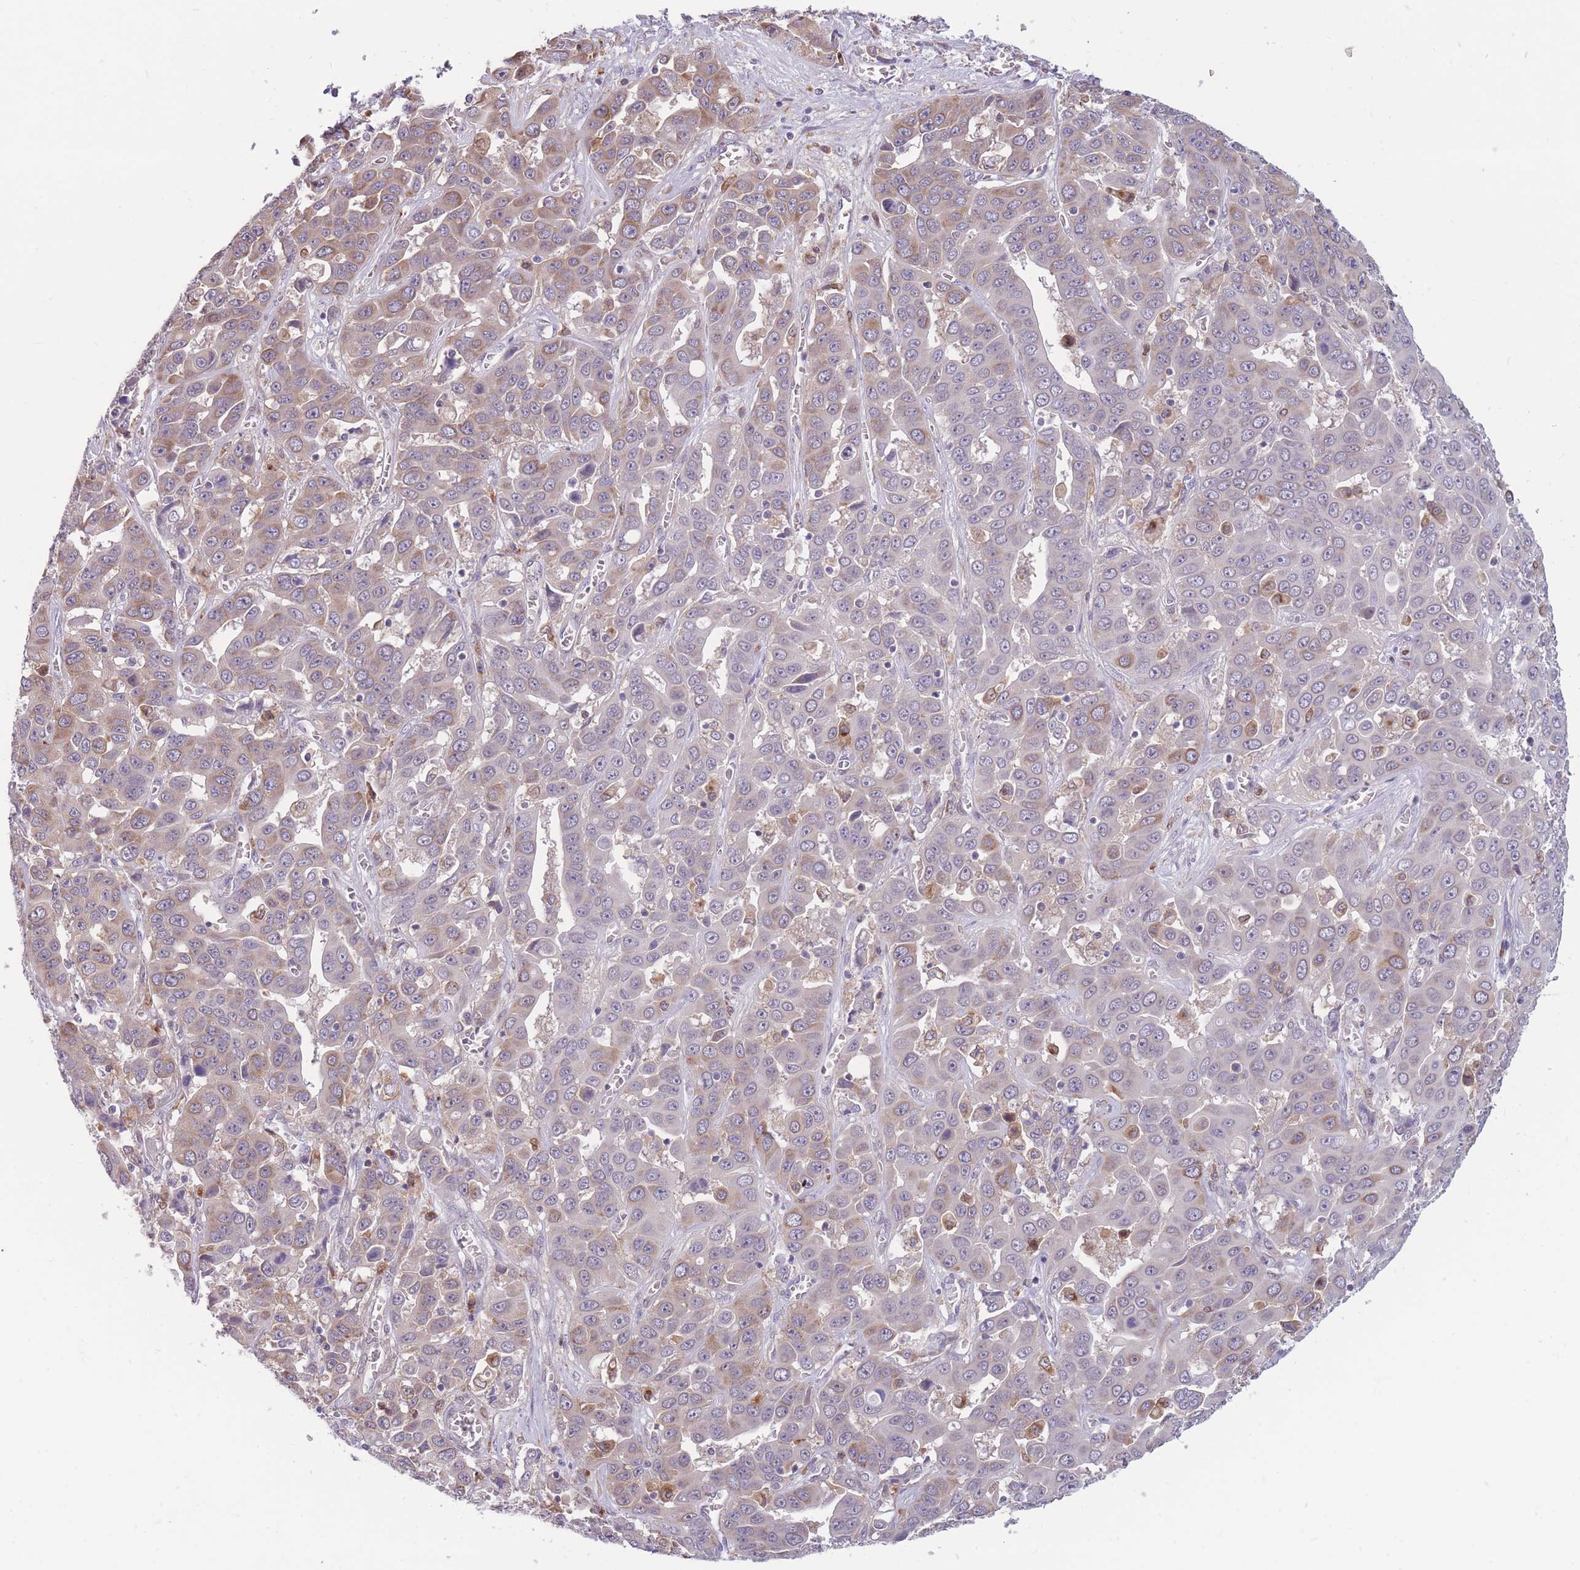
{"staining": {"intensity": "weak", "quantity": "25%-75%", "location": "cytoplasmic/membranous"}, "tissue": "liver cancer", "cell_type": "Tumor cells", "image_type": "cancer", "snomed": [{"axis": "morphology", "description": "Cholangiocarcinoma"}, {"axis": "topography", "description": "Liver"}], "caption": "Immunohistochemical staining of human liver cancer (cholangiocarcinoma) shows weak cytoplasmic/membranous protein expression in approximately 25%-75% of tumor cells.", "gene": "TMEM121", "patient": {"sex": "female", "age": 52}}